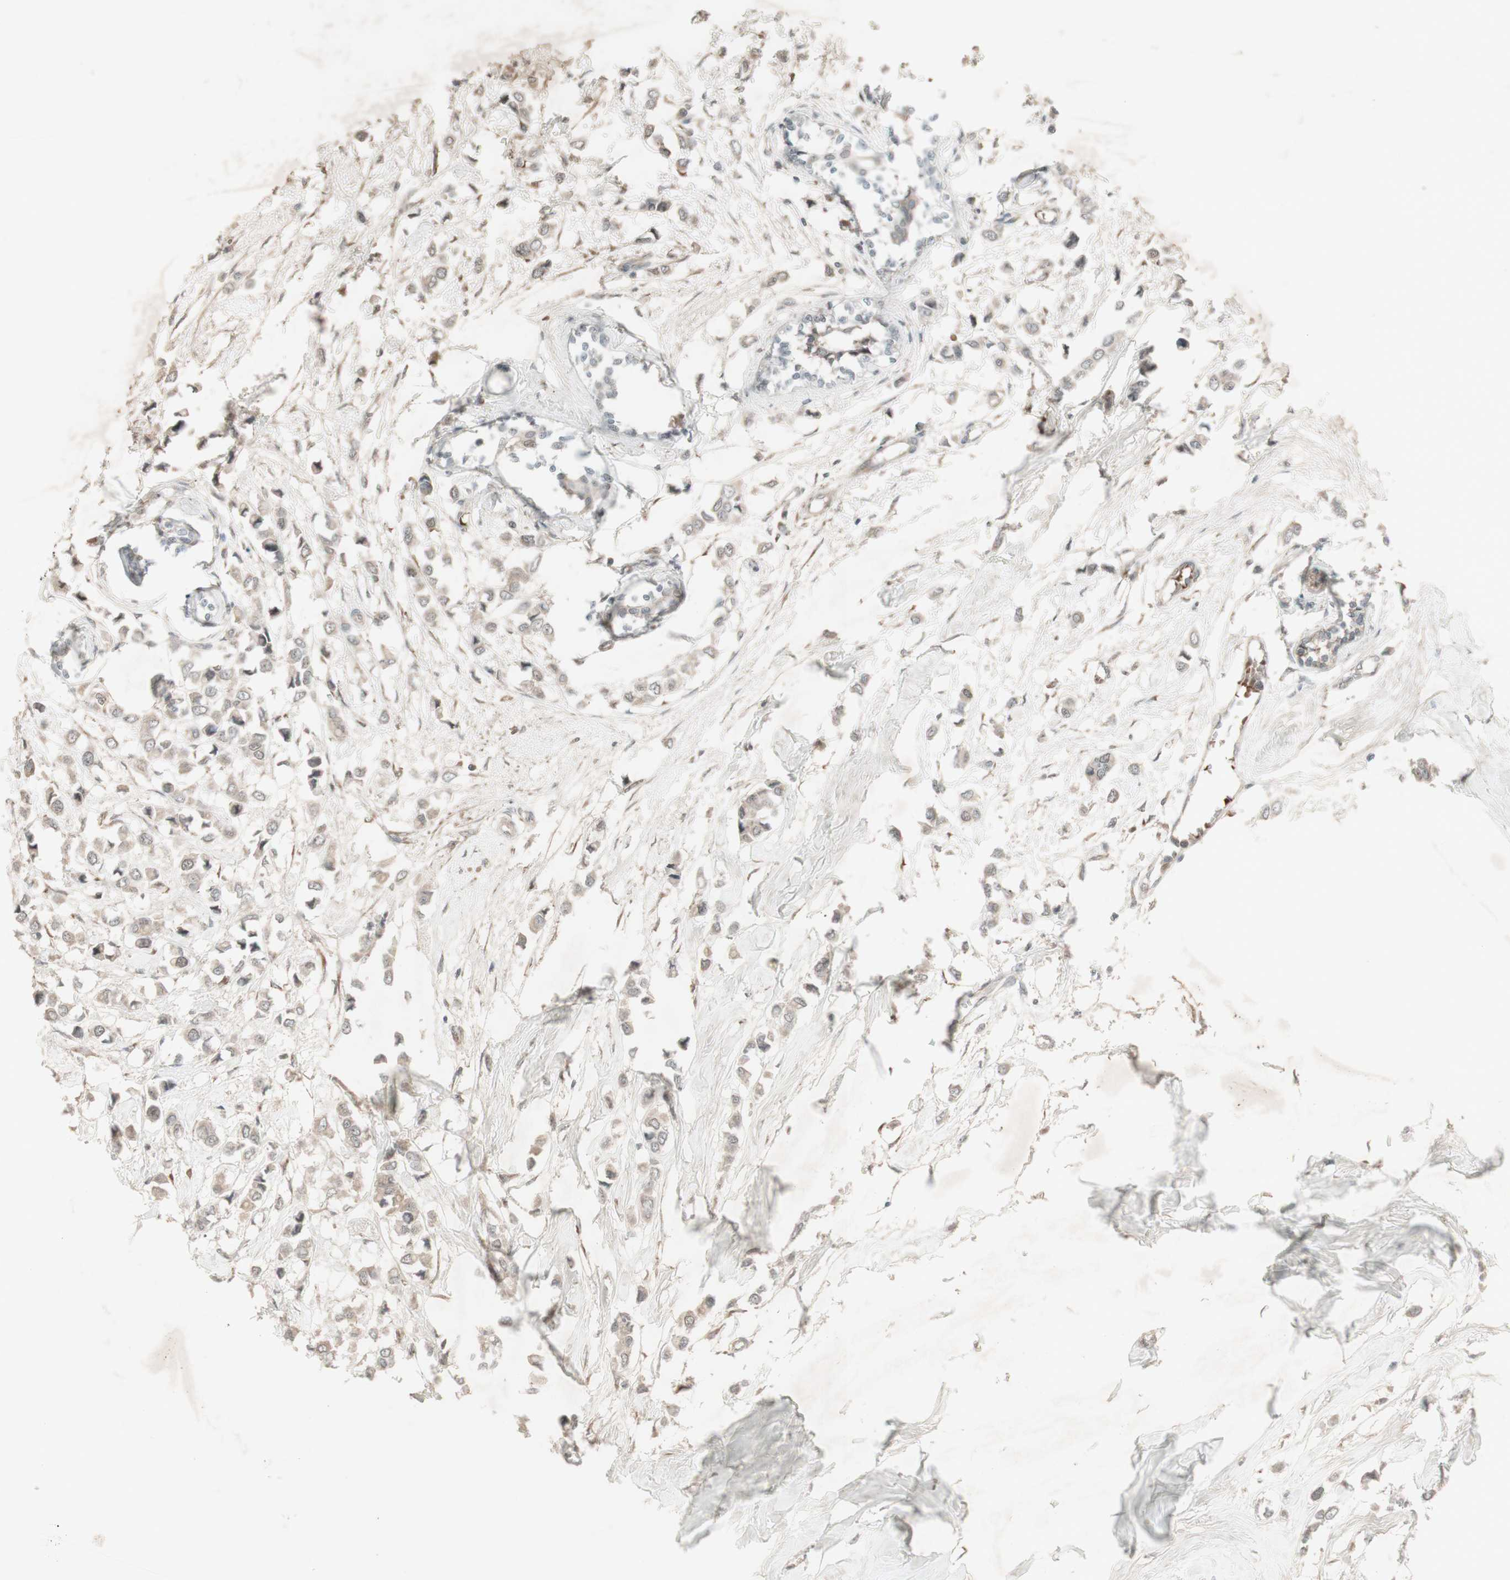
{"staining": {"intensity": "negative", "quantity": "none", "location": "none"}, "tissue": "breast cancer", "cell_type": "Tumor cells", "image_type": "cancer", "snomed": [{"axis": "morphology", "description": "Lobular carcinoma"}, {"axis": "topography", "description": "Breast"}], "caption": "Image shows no protein staining in tumor cells of lobular carcinoma (breast) tissue. Nuclei are stained in blue.", "gene": "MSH6", "patient": {"sex": "female", "age": 51}}